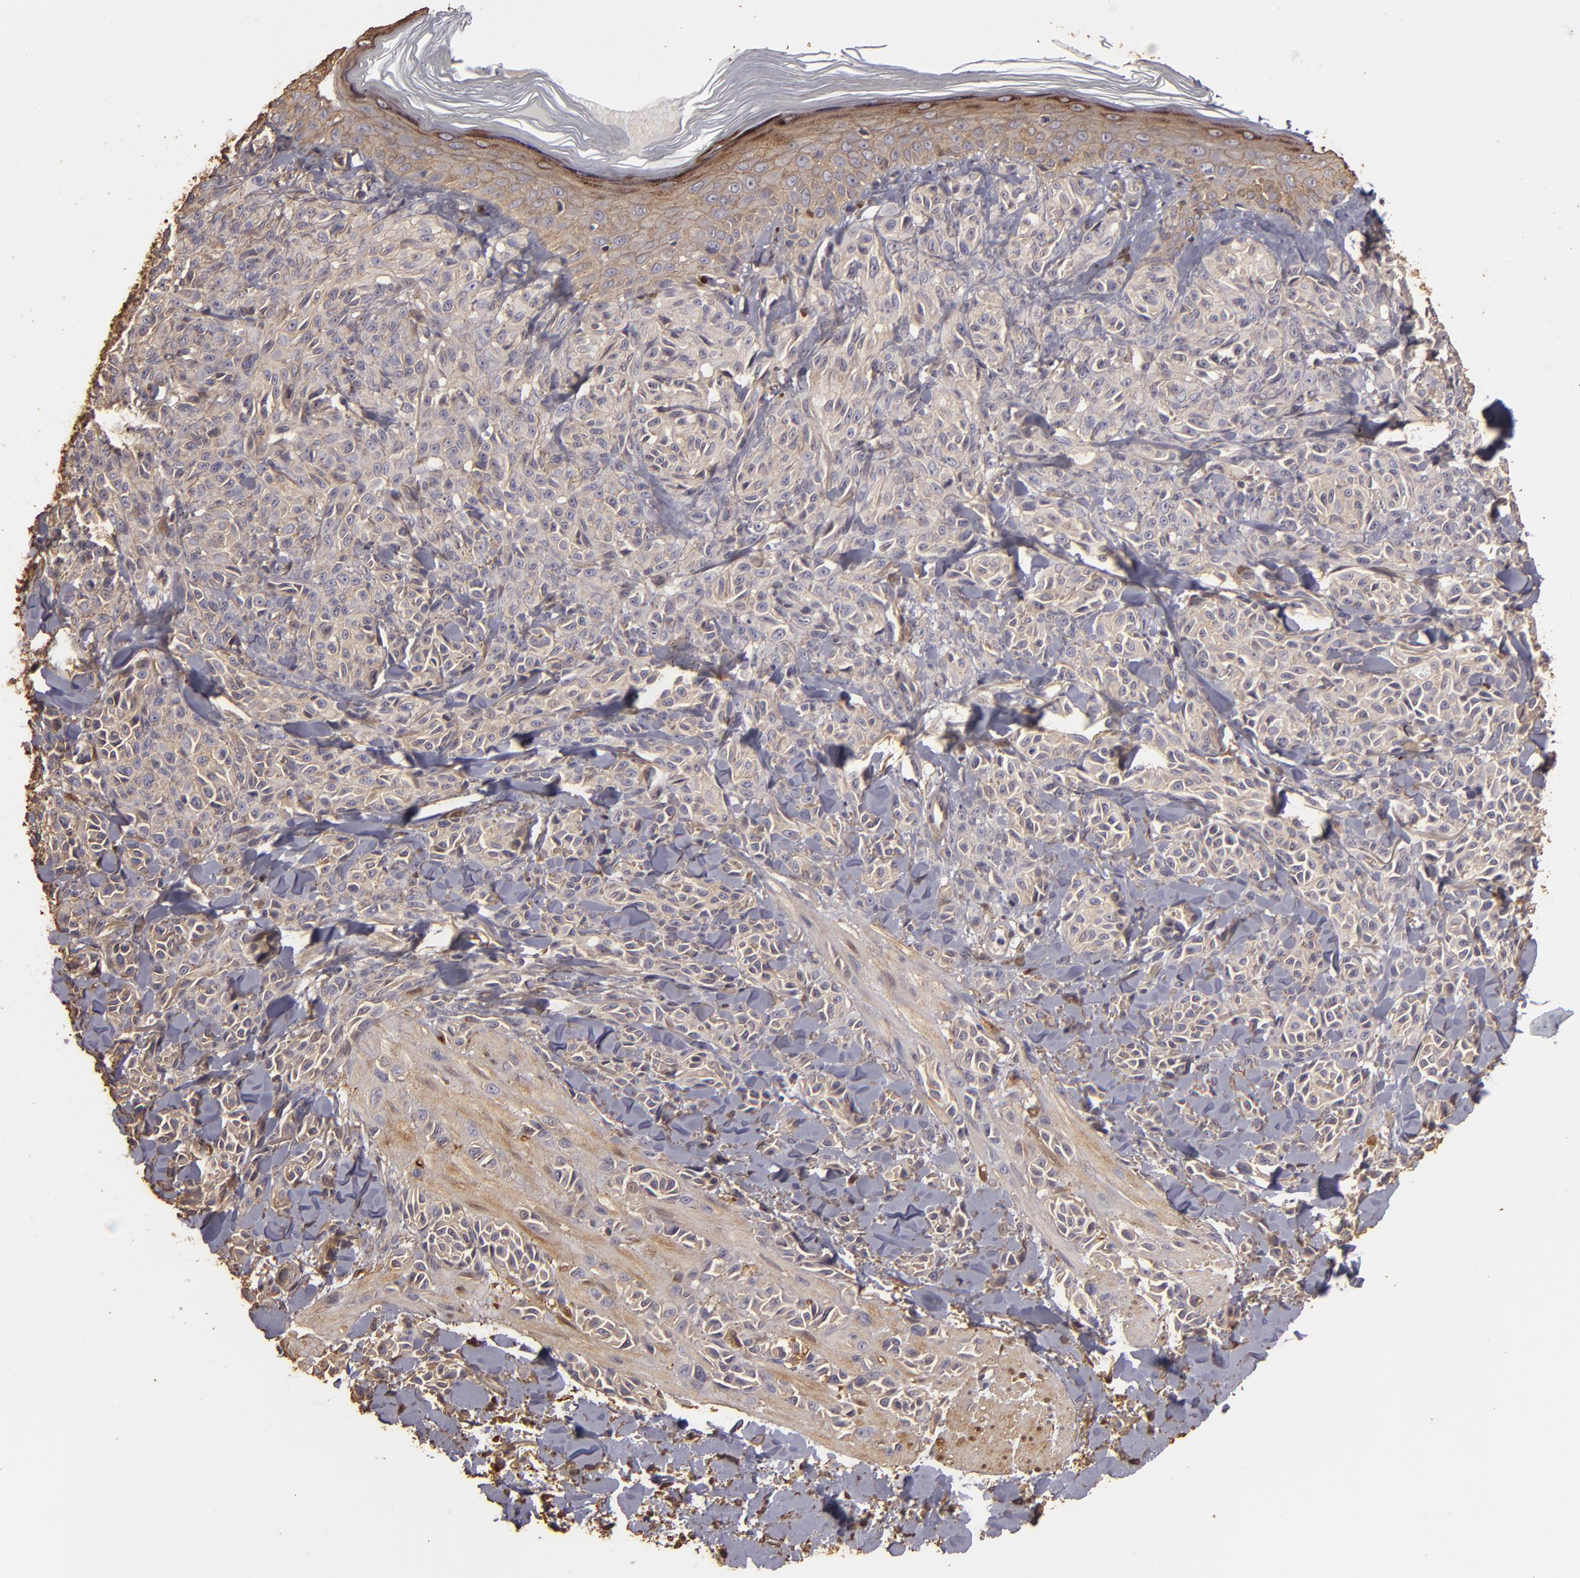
{"staining": {"intensity": "negative", "quantity": "none", "location": "none"}, "tissue": "melanoma", "cell_type": "Tumor cells", "image_type": "cancer", "snomed": [{"axis": "morphology", "description": "Malignant melanoma, NOS"}, {"axis": "topography", "description": "Skin"}], "caption": "Malignant melanoma was stained to show a protein in brown. There is no significant expression in tumor cells.", "gene": "HSPB6", "patient": {"sex": "female", "age": 73}}